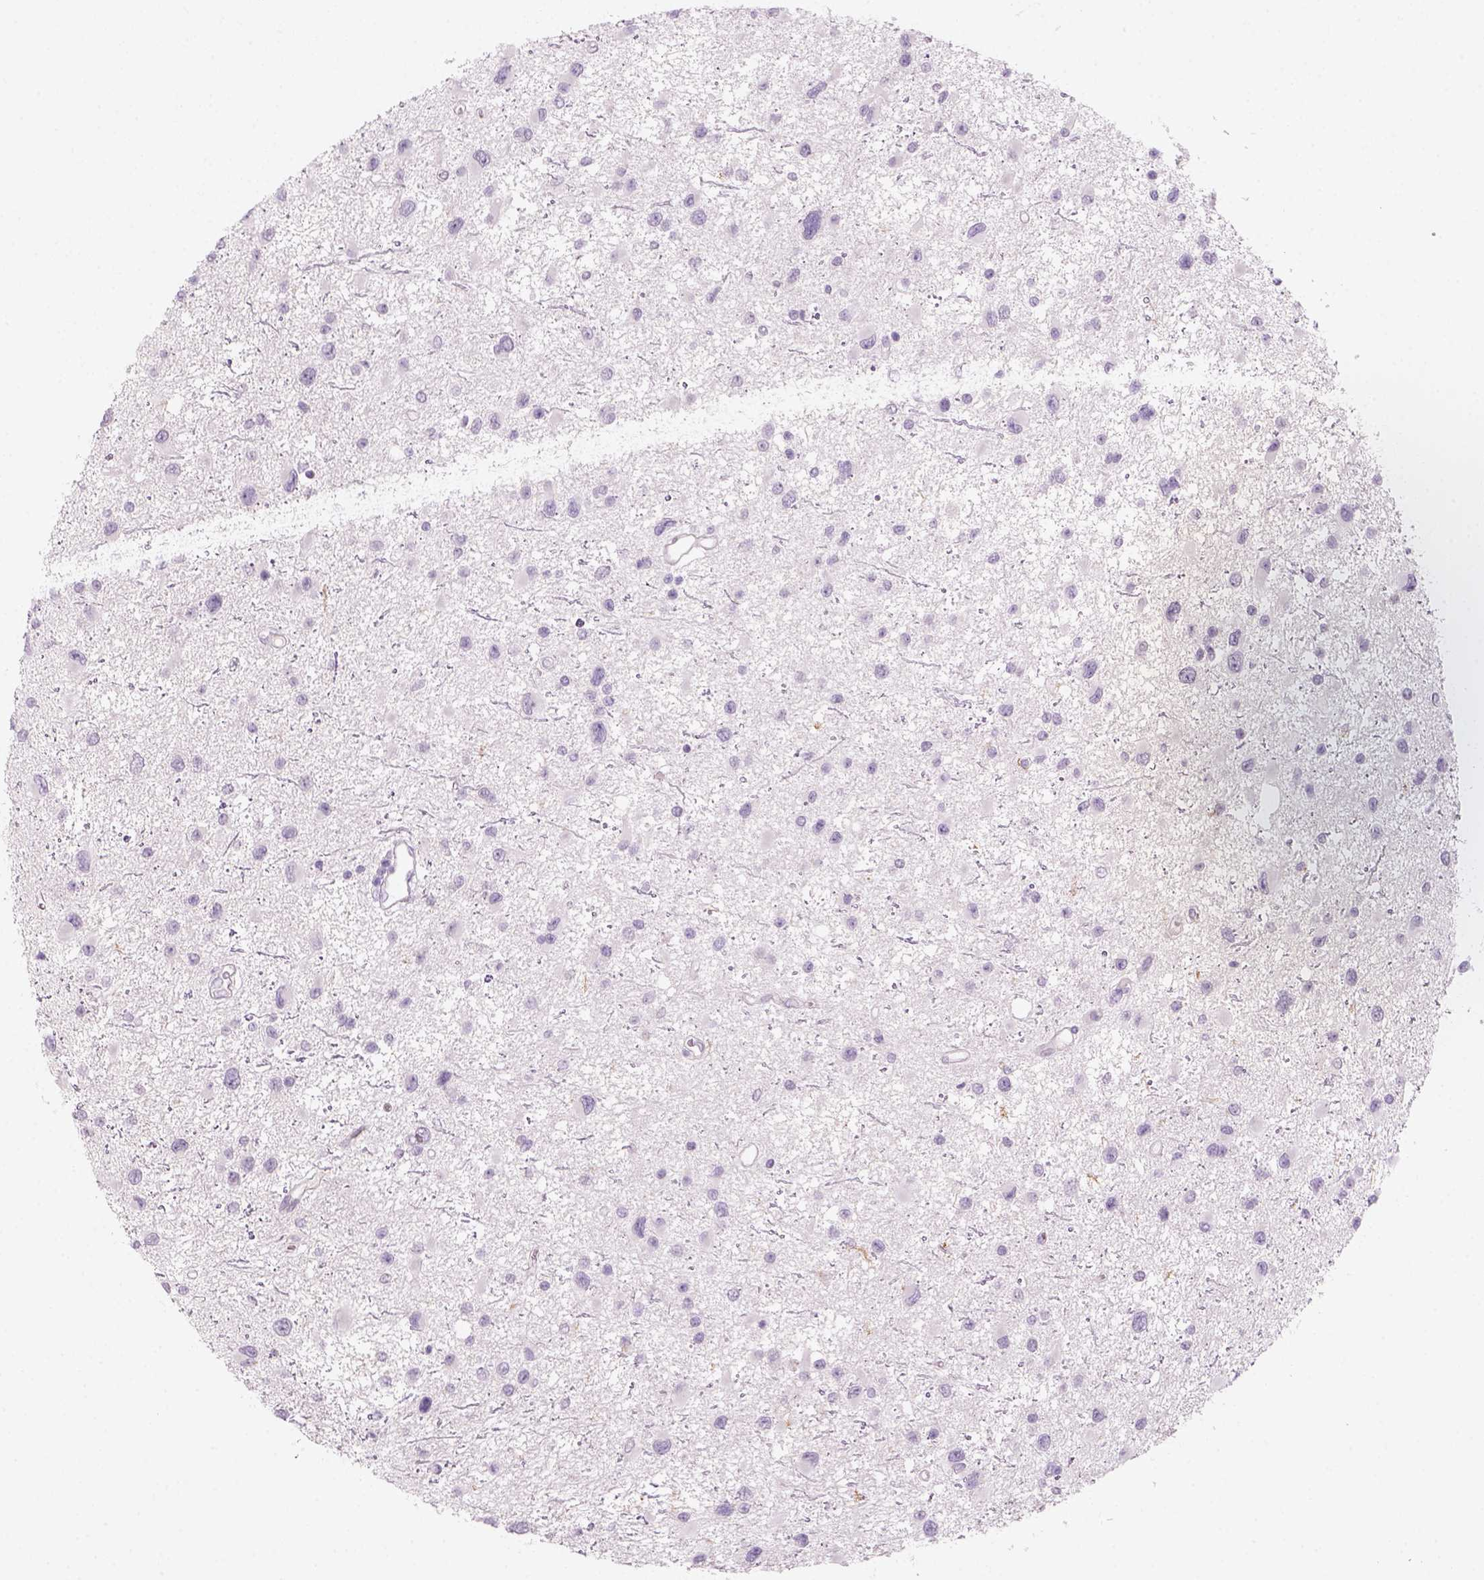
{"staining": {"intensity": "negative", "quantity": "none", "location": "none"}, "tissue": "glioma", "cell_type": "Tumor cells", "image_type": "cancer", "snomed": [{"axis": "morphology", "description": "Glioma, malignant, Low grade"}, {"axis": "topography", "description": "Brain"}], "caption": "Immunohistochemical staining of human low-grade glioma (malignant) exhibits no significant expression in tumor cells.", "gene": "KRT25", "patient": {"sex": "female", "age": 32}}